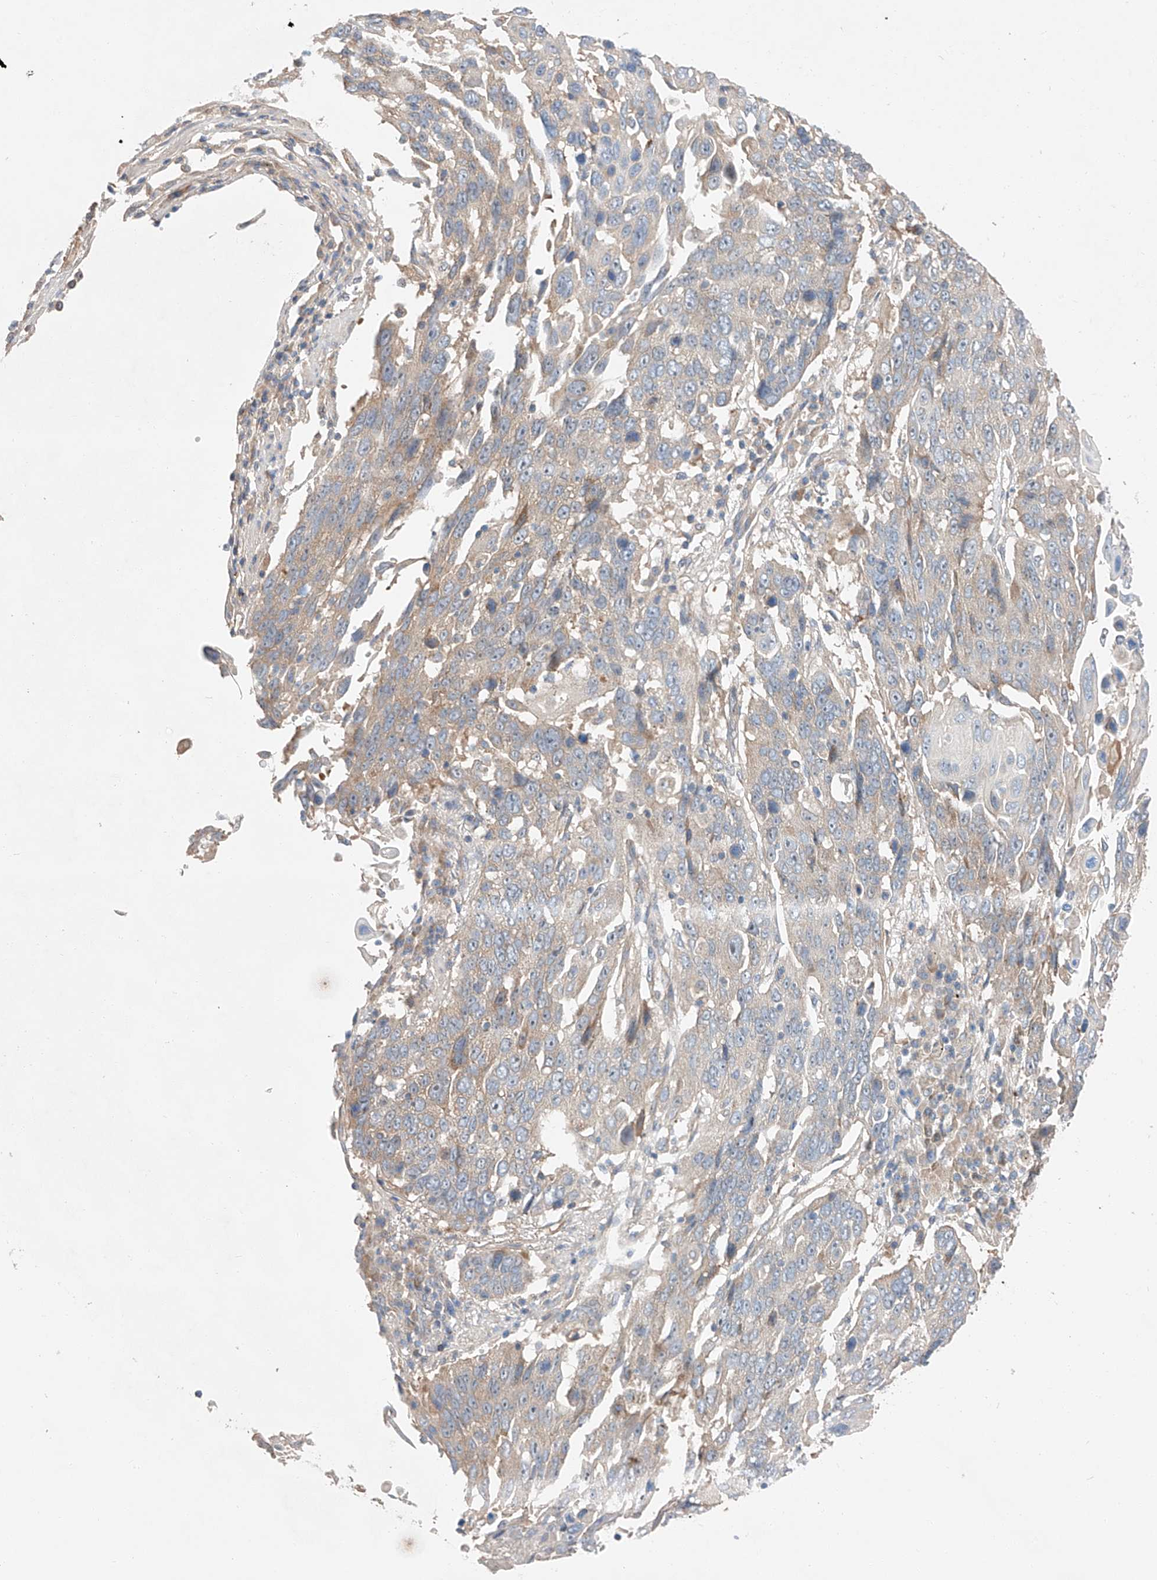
{"staining": {"intensity": "negative", "quantity": "none", "location": "none"}, "tissue": "lung cancer", "cell_type": "Tumor cells", "image_type": "cancer", "snomed": [{"axis": "morphology", "description": "Squamous cell carcinoma, NOS"}, {"axis": "topography", "description": "Lung"}], "caption": "This is an immunohistochemistry image of human lung cancer. There is no expression in tumor cells.", "gene": "RUSC1", "patient": {"sex": "male", "age": 66}}